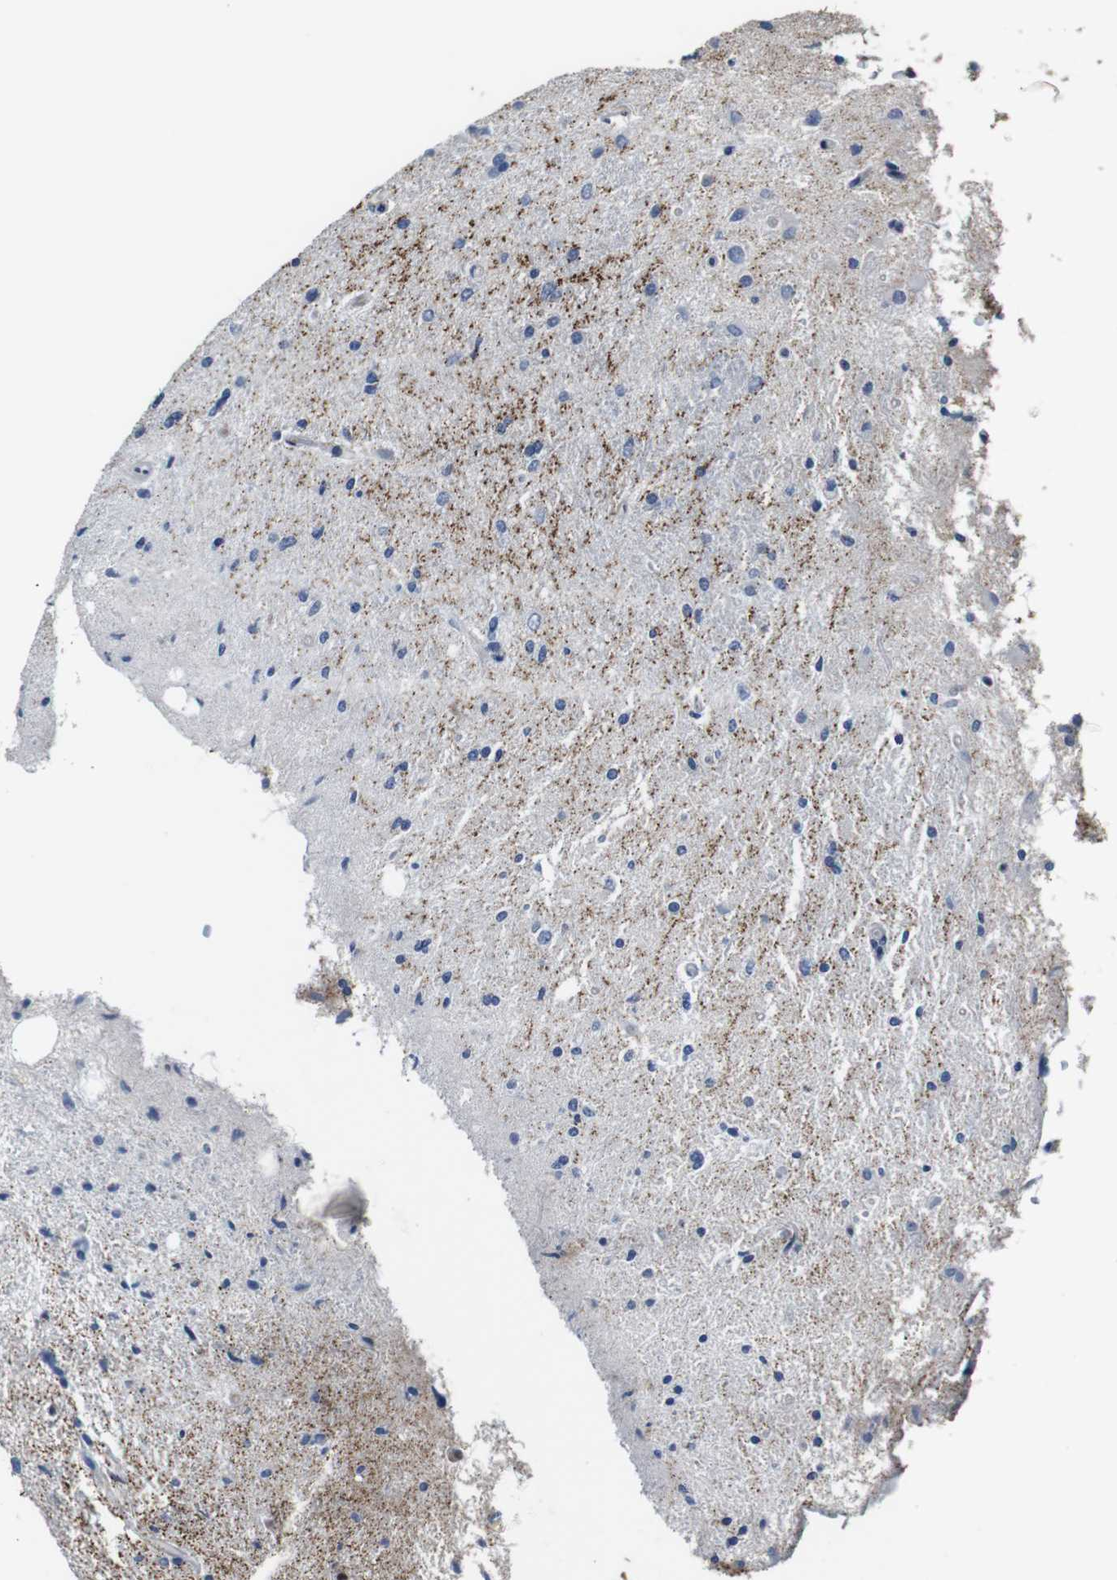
{"staining": {"intensity": "negative", "quantity": "none", "location": "none"}, "tissue": "glioma", "cell_type": "Tumor cells", "image_type": "cancer", "snomed": [{"axis": "morphology", "description": "Glioma, malignant, Low grade"}, {"axis": "topography", "description": "Brain"}], "caption": "Image shows no protein expression in tumor cells of glioma tissue.", "gene": "PCOLCE2", "patient": {"sex": "male", "age": 77}}